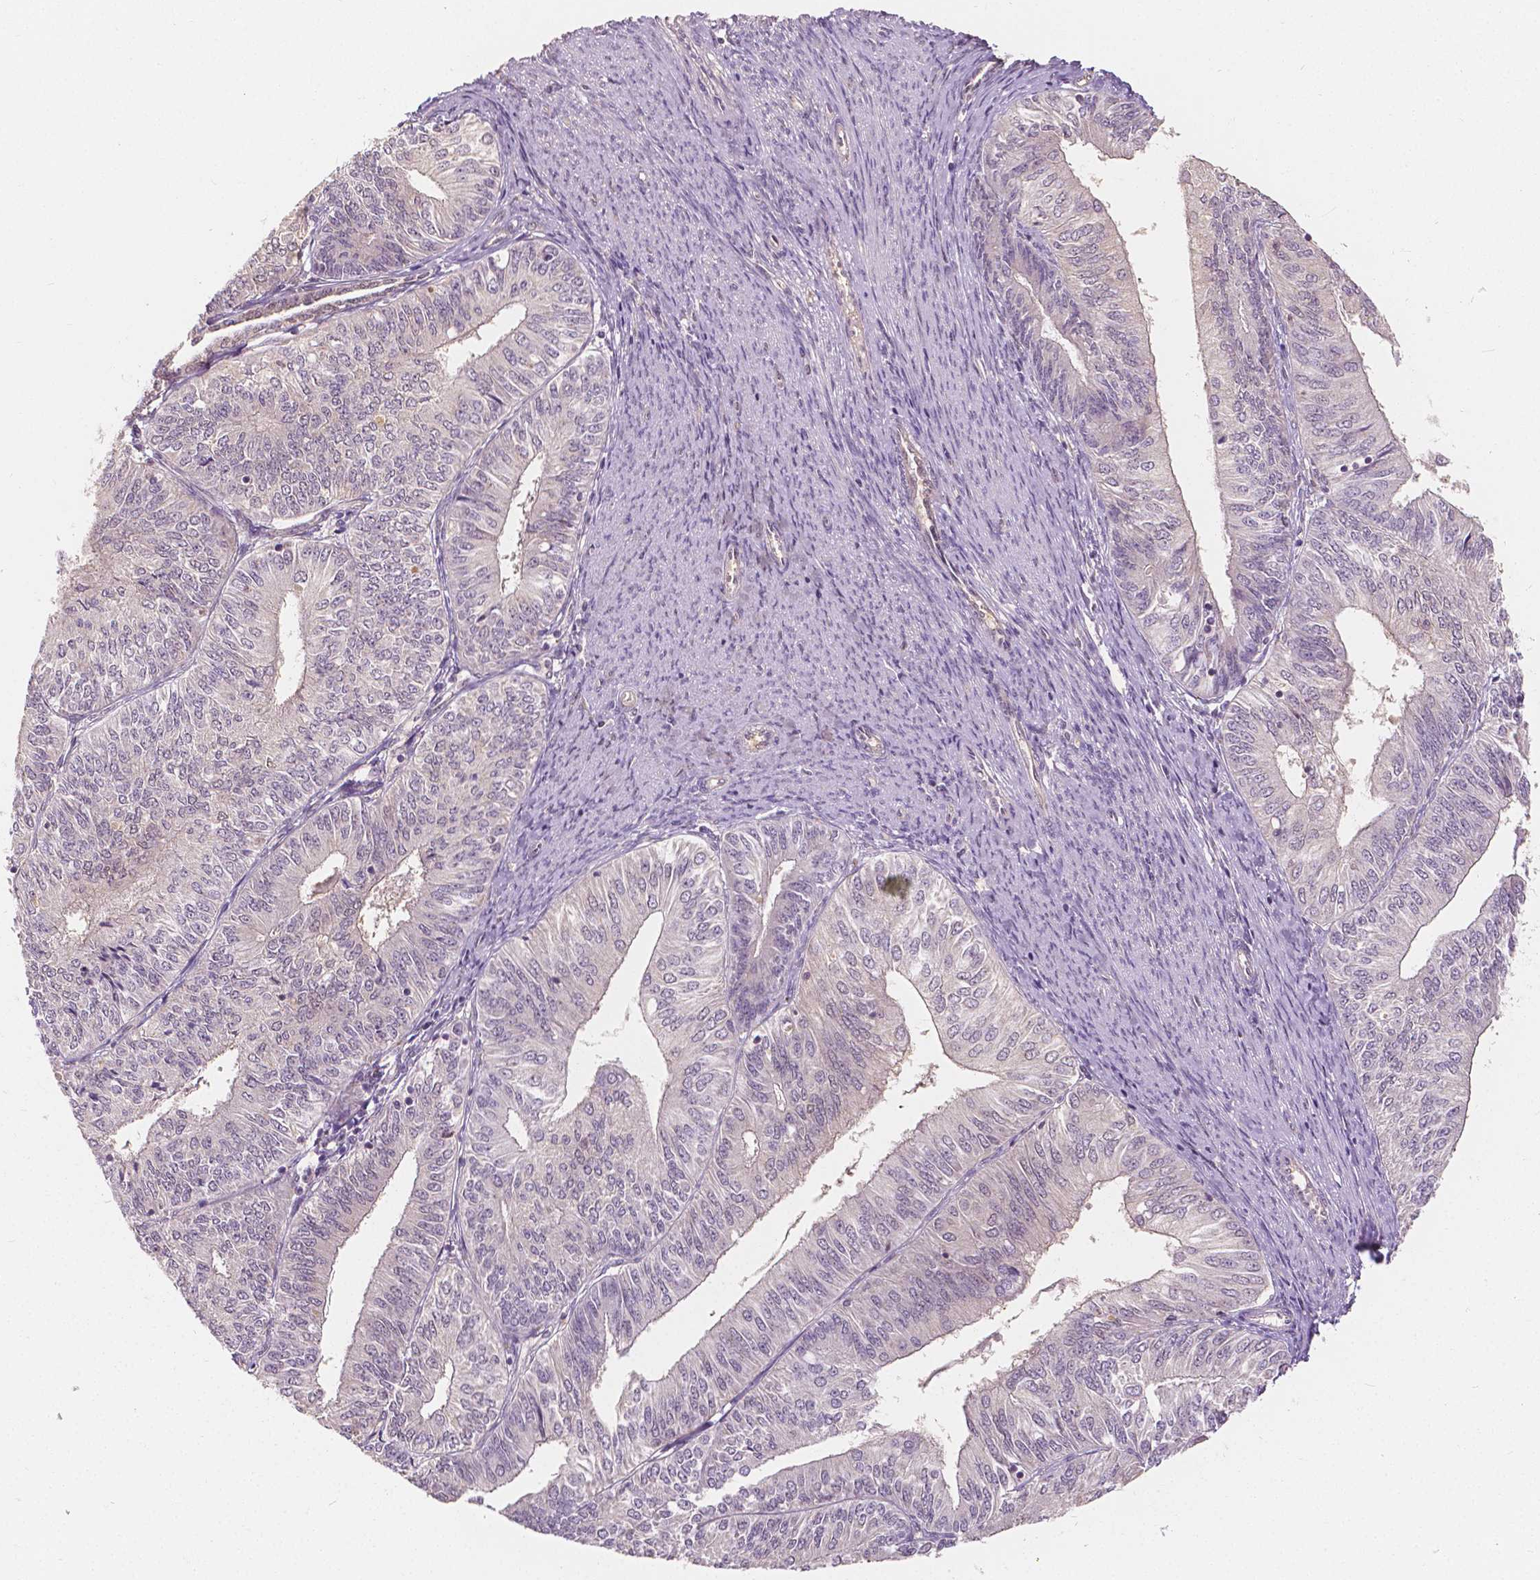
{"staining": {"intensity": "negative", "quantity": "none", "location": "none"}, "tissue": "endometrial cancer", "cell_type": "Tumor cells", "image_type": "cancer", "snomed": [{"axis": "morphology", "description": "Adenocarcinoma, NOS"}, {"axis": "topography", "description": "Endometrium"}], "caption": "Tumor cells are negative for protein expression in human endometrial adenocarcinoma. (Brightfield microscopy of DAB (3,3'-diaminobenzidine) immunohistochemistry at high magnification).", "gene": "NAPRT", "patient": {"sex": "female", "age": 58}}